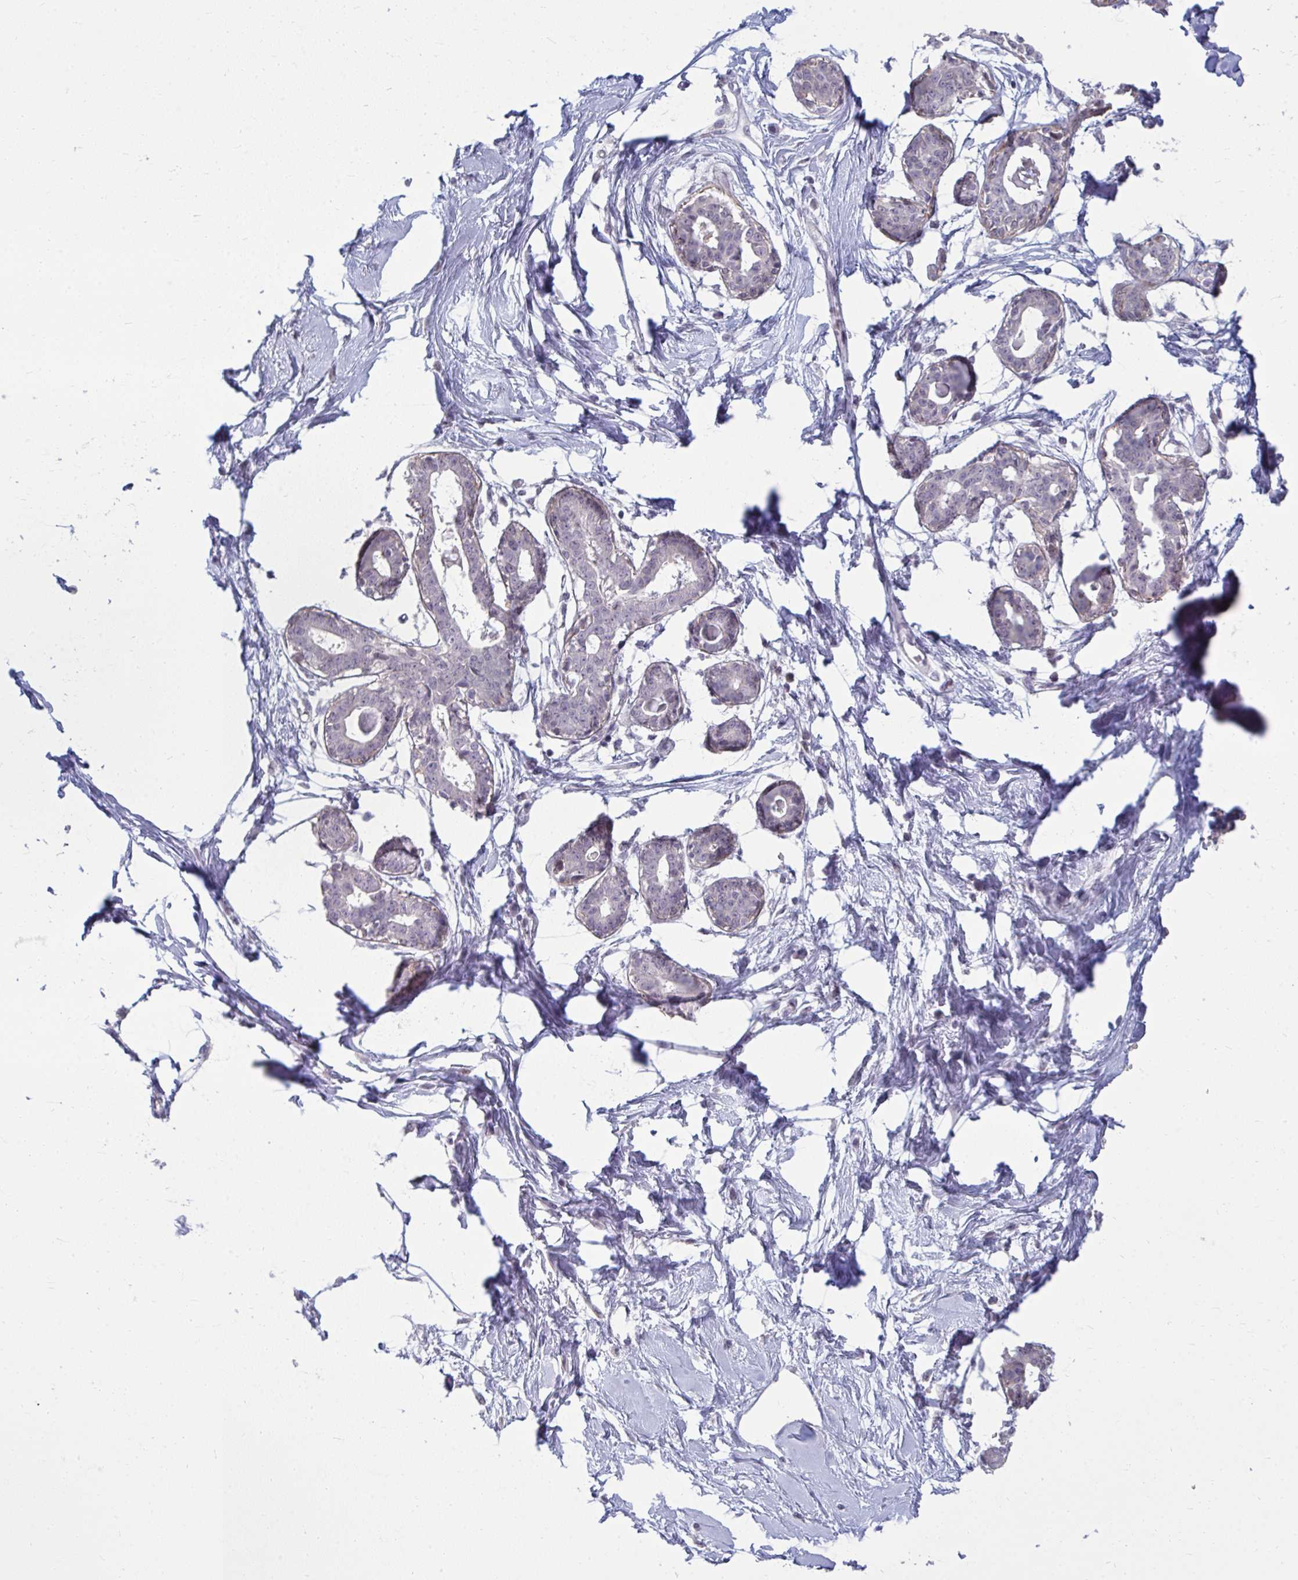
{"staining": {"intensity": "negative", "quantity": "none", "location": "none"}, "tissue": "breast", "cell_type": "Adipocytes", "image_type": "normal", "snomed": [{"axis": "morphology", "description": "Normal tissue, NOS"}, {"axis": "topography", "description": "Breast"}], "caption": "Protein analysis of benign breast displays no significant staining in adipocytes. (DAB immunohistochemistry (IHC) visualized using brightfield microscopy, high magnification).", "gene": "RNASEH1", "patient": {"sex": "female", "age": 45}}